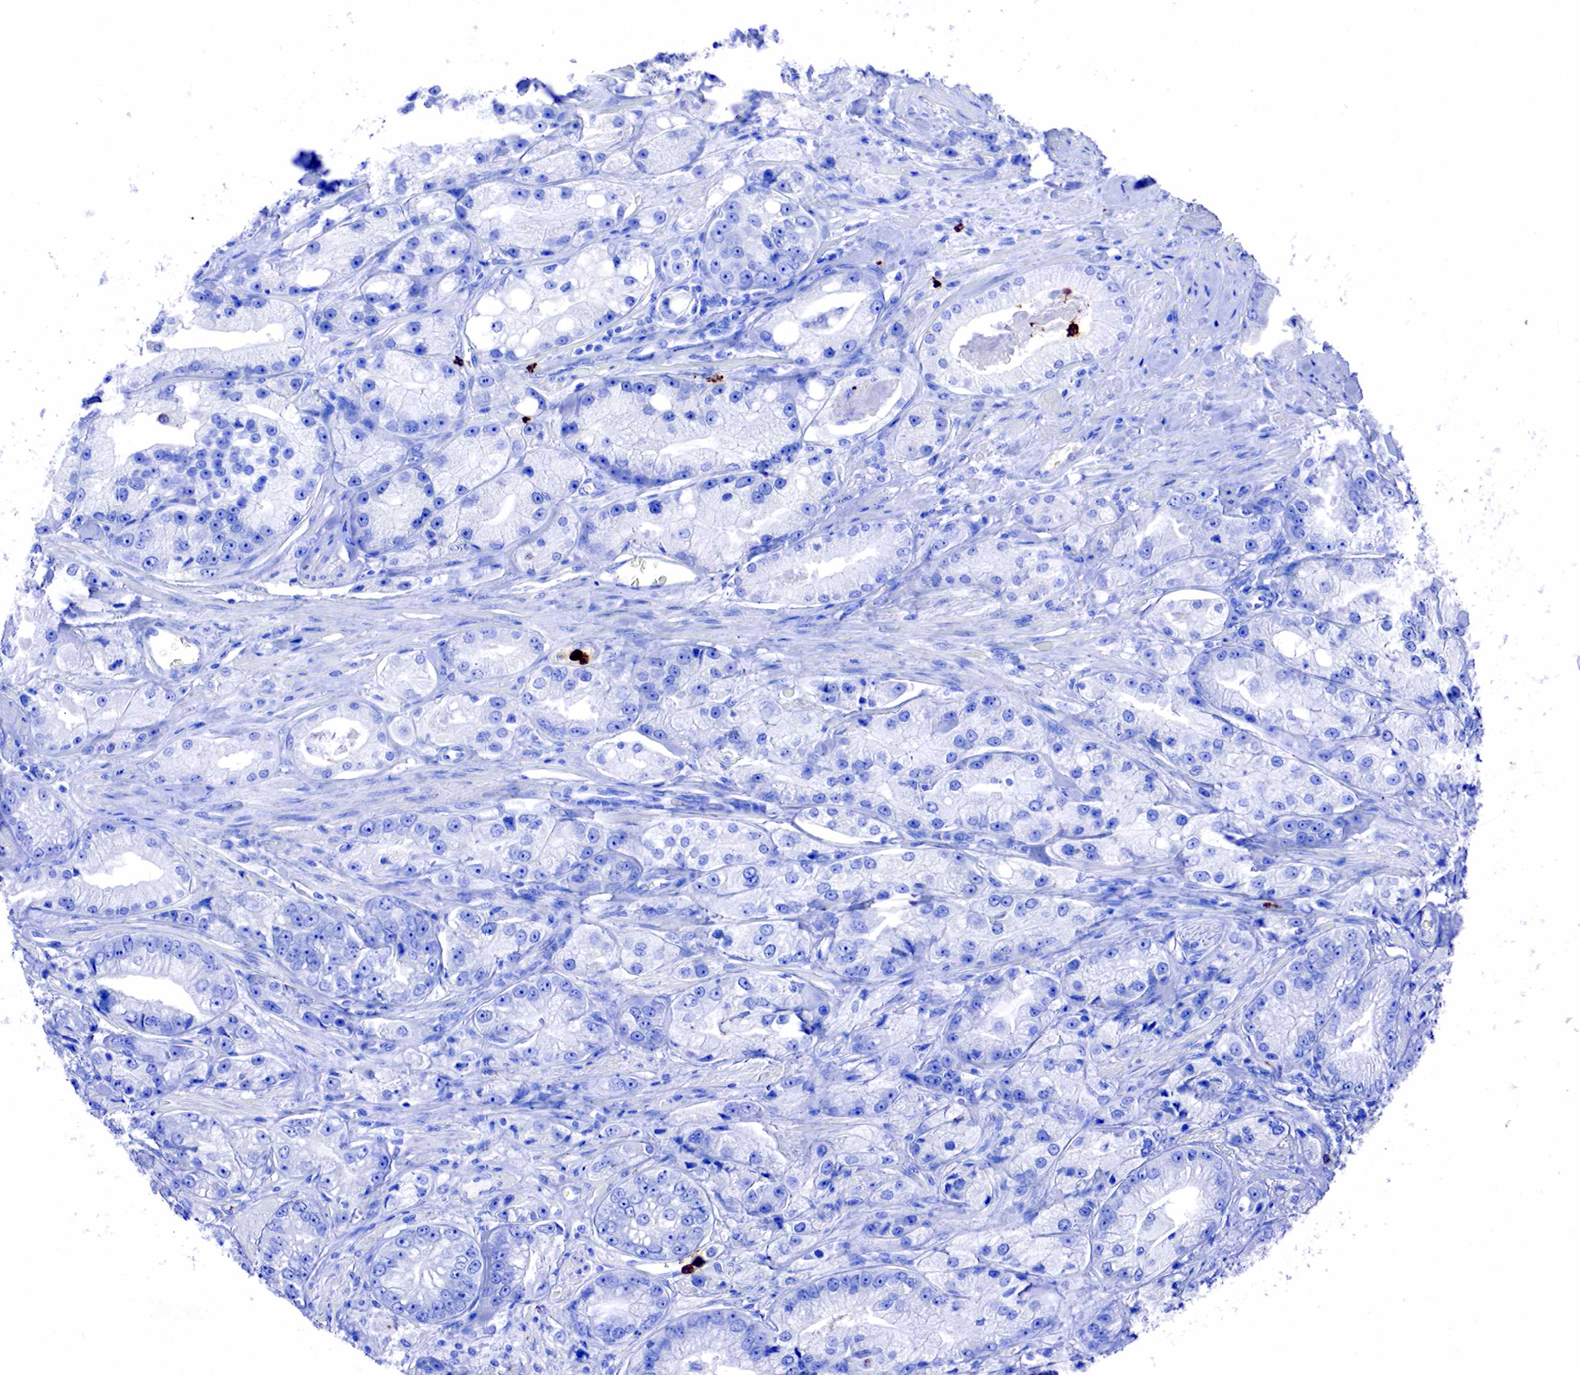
{"staining": {"intensity": "negative", "quantity": "none", "location": "none"}, "tissue": "prostate cancer", "cell_type": "Tumor cells", "image_type": "cancer", "snomed": [{"axis": "morphology", "description": "Adenocarcinoma, Medium grade"}, {"axis": "topography", "description": "Prostate"}], "caption": "The histopathology image shows no staining of tumor cells in adenocarcinoma (medium-grade) (prostate).", "gene": "FUT4", "patient": {"sex": "male", "age": 72}}